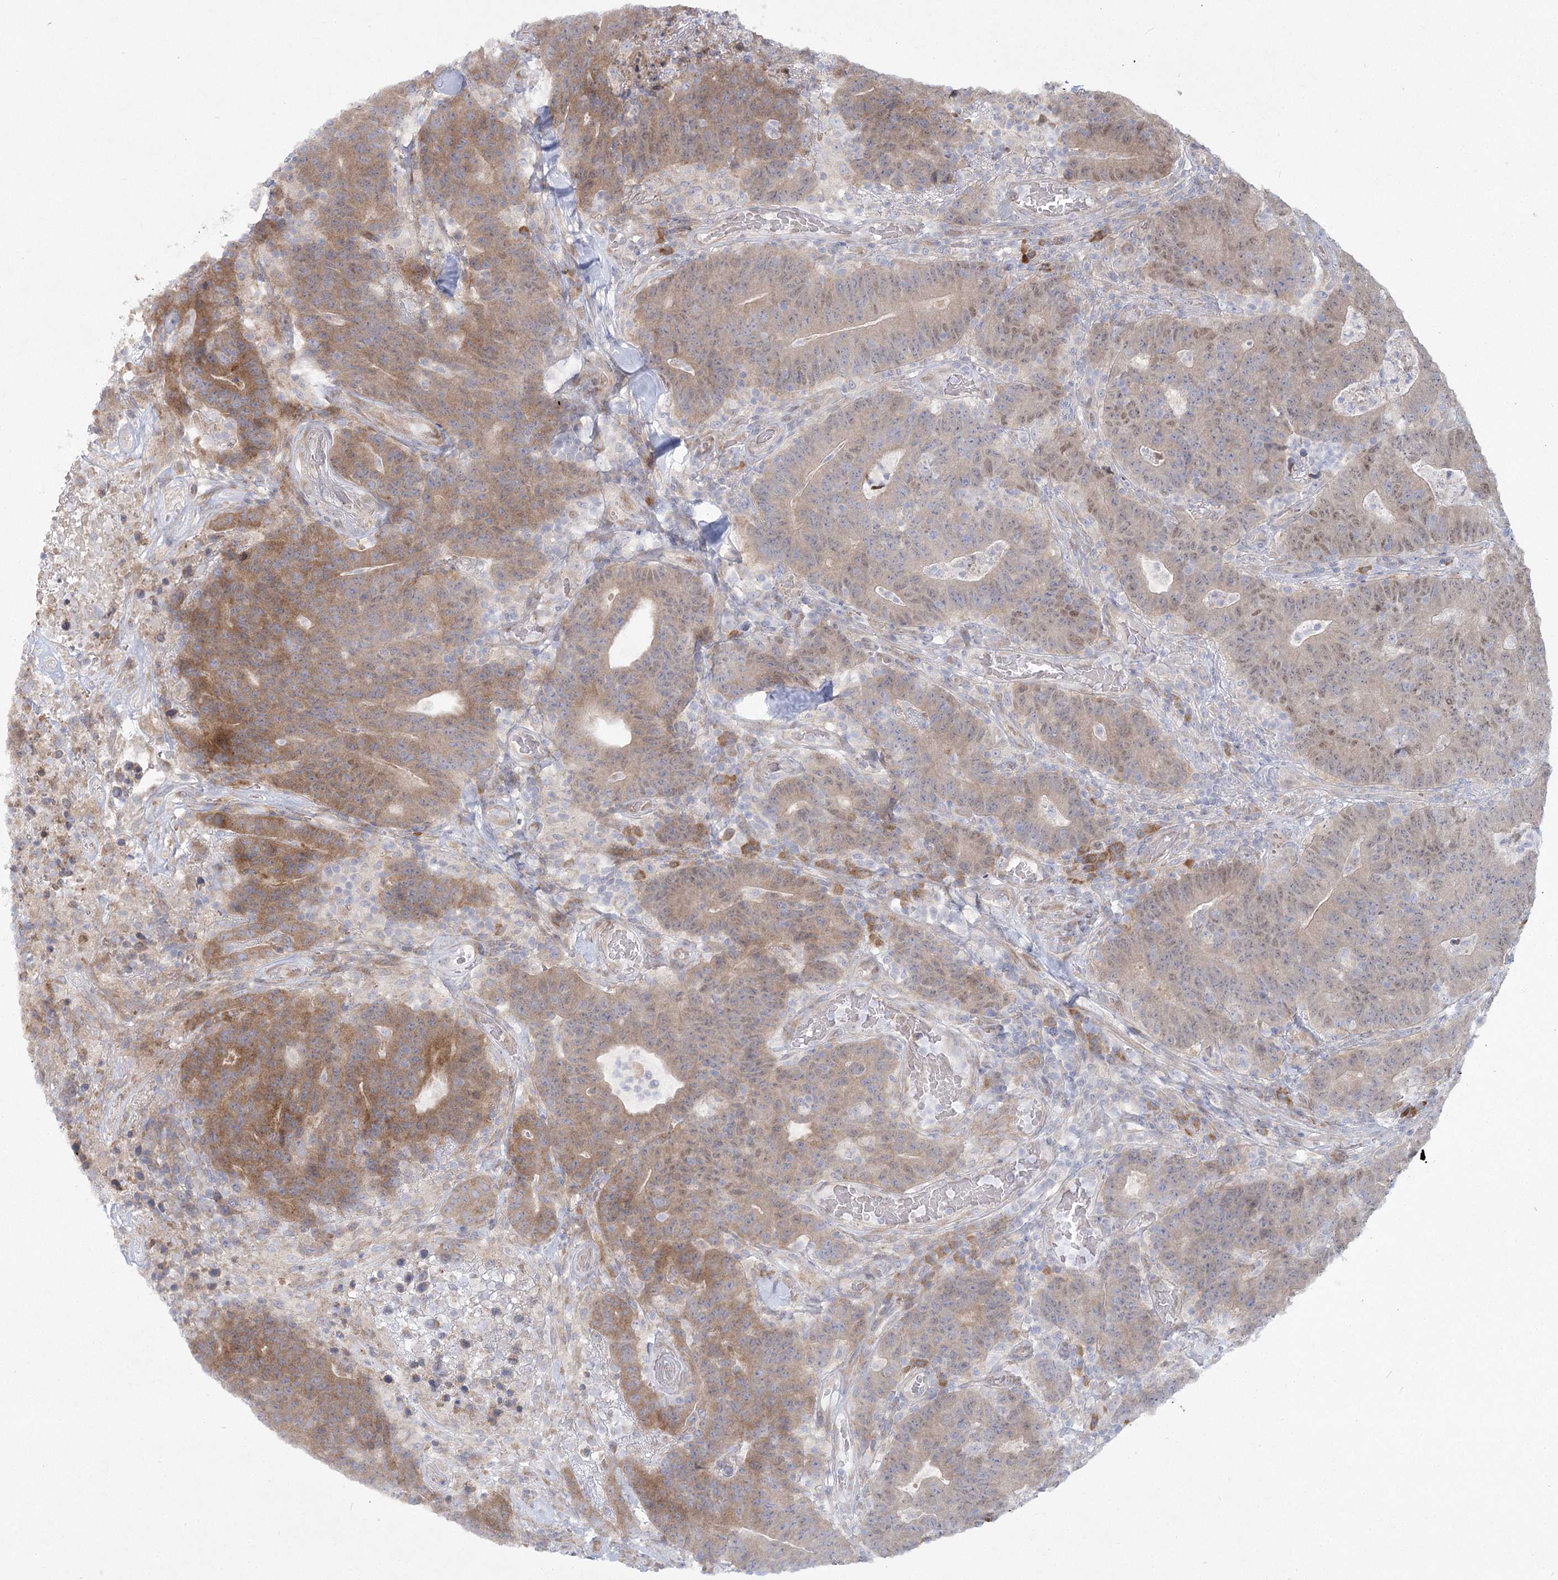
{"staining": {"intensity": "moderate", "quantity": ">75%", "location": "cytoplasmic/membranous"}, "tissue": "colorectal cancer", "cell_type": "Tumor cells", "image_type": "cancer", "snomed": [{"axis": "morphology", "description": "Normal tissue, NOS"}, {"axis": "morphology", "description": "Adenocarcinoma, NOS"}, {"axis": "topography", "description": "Colon"}], "caption": "Protein staining by immunohistochemistry (IHC) exhibits moderate cytoplasmic/membranous staining in approximately >75% of tumor cells in colorectal adenocarcinoma.", "gene": "CAMTA1", "patient": {"sex": "female", "age": 75}}